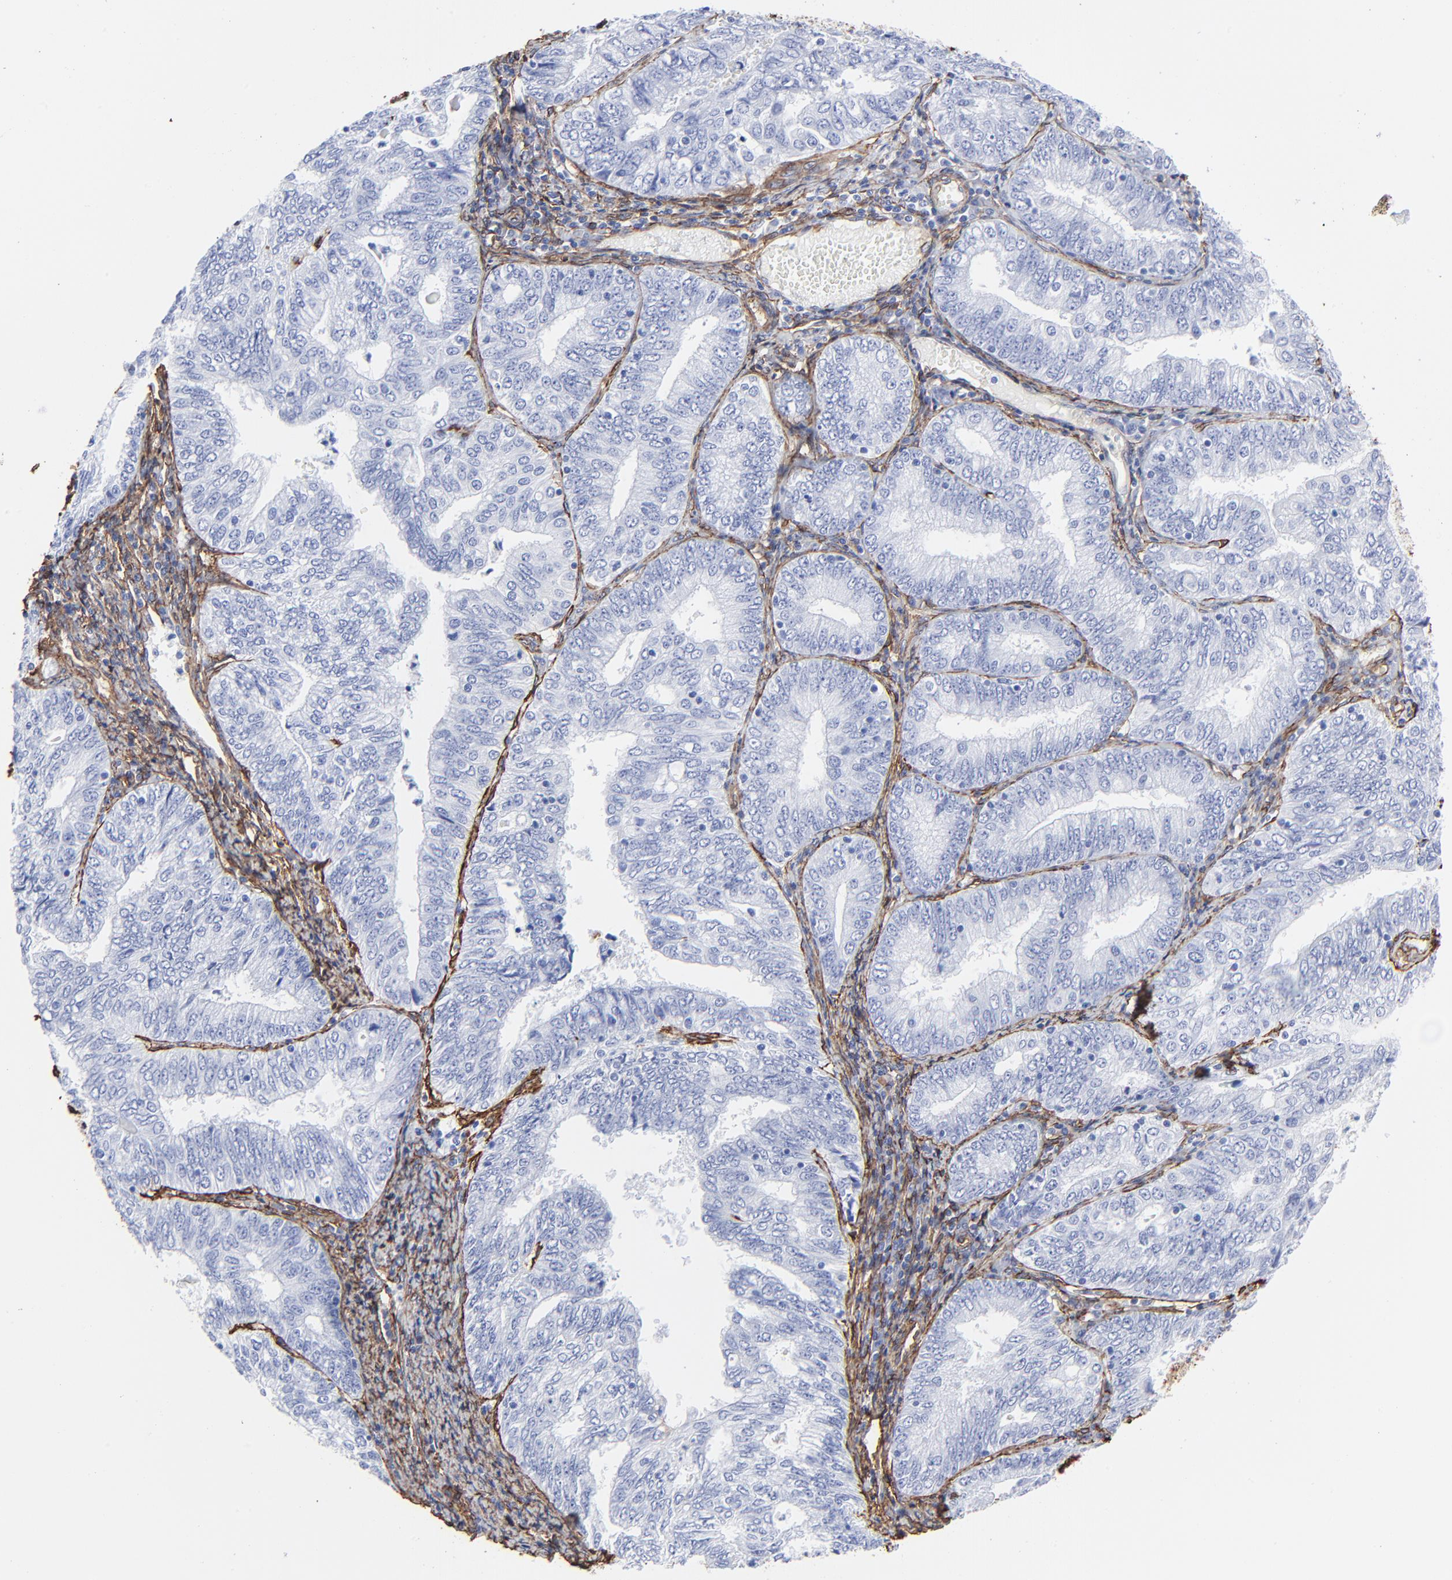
{"staining": {"intensity": "negative", "quantity": "none", "location": "none"}, "tissue": "endometrial cancer", "cell_type": "Tumor cells", "image_type": "cancer", "snomed": [{"axis": "morphology", "description": "Adenocarcinoma, NOS"}, {"axis": "topography", "description": "Endometrium"}], "caption": "The image exhibits no significant staining in tumor cells of endometrial cancer. (Stains: DAB (3,3'-diaminobenzidine) IHC with hematoxylin counter stain, Microscopy: brightfield microscopy at high magnification).", "gene": "CAV1", "patient": {"sex": "female", "age": 69}}